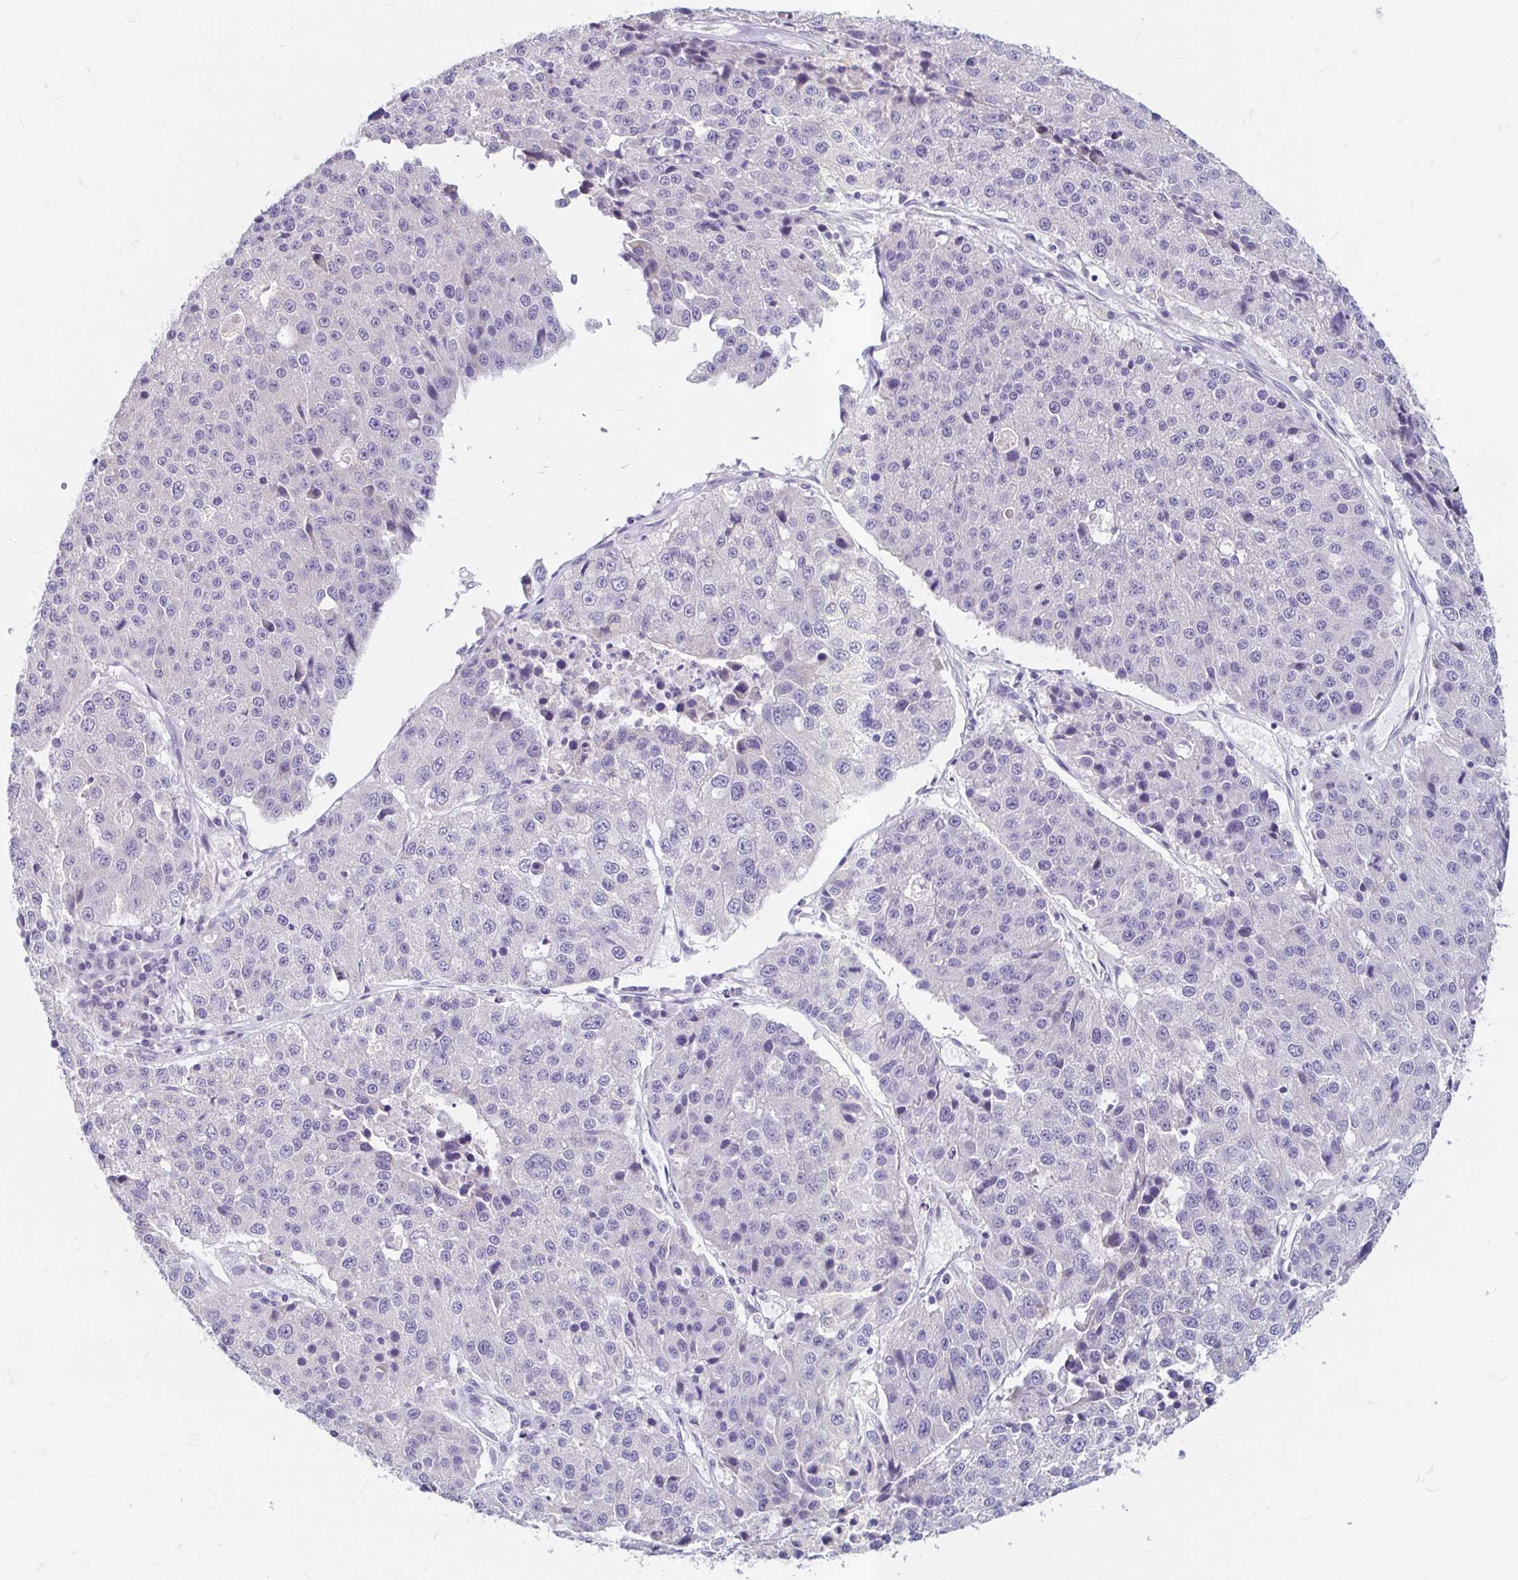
{"staining": {"intensity": "negative", "quantity": "none", "location": "none"}, "tissue": "stomach cancer", "cell_type": "Tumor cells", "image_type": "cancer", "snomed": [{"axis": "morphology", "description": "Adenocarcinoma, NOS"}, {"axis": "topography", "description": "Stomach"}], "caption": "The histopathology image shows no significant expression in tumor cells of adenocarcinoma (stomach).", "gene": "ADH1A", "patient": {"sex": "male", "age": 71}}